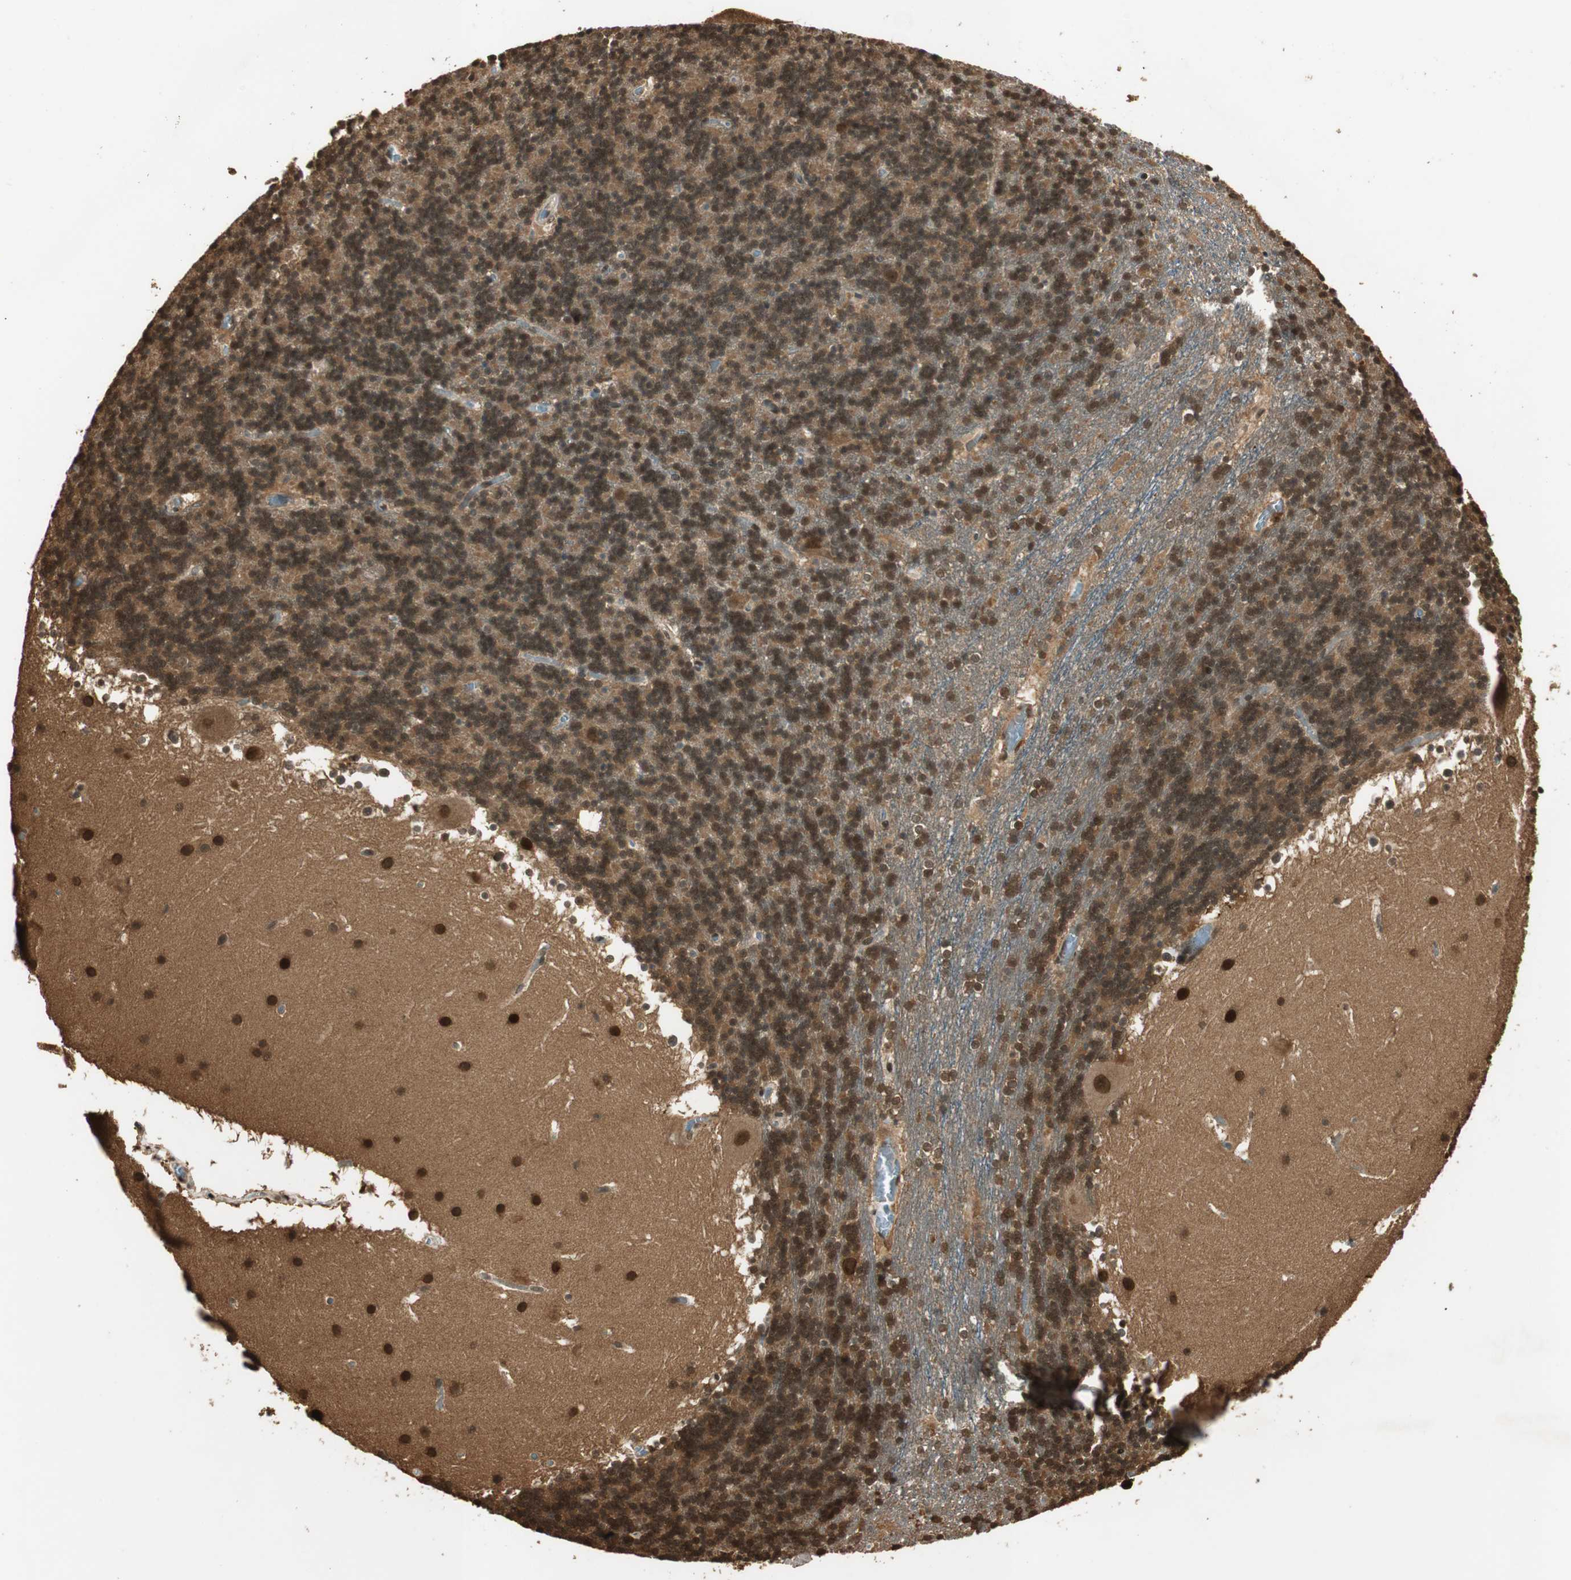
{"staining": {"intensity": "strong", "quantity": ">75%", "location": "cytoplasmic/membranous,nuclear"}, "tissue": "cerebellum", "cell_type": "Cells in granular layer", "image_type": "normal", "snomed": [{"axis": "morphology", "description": "Normal tissue, NOS"}, {"axis": "topography", "description": "Cerebellum"}], "caption": "Cells in granular layer reveal strong cytoplasmic/membranous,nuclear positivity in approximately >75% of cells in normal cerebellum.", "gene": "RPA3", "patient": {"sex": "male", "age": 45}}